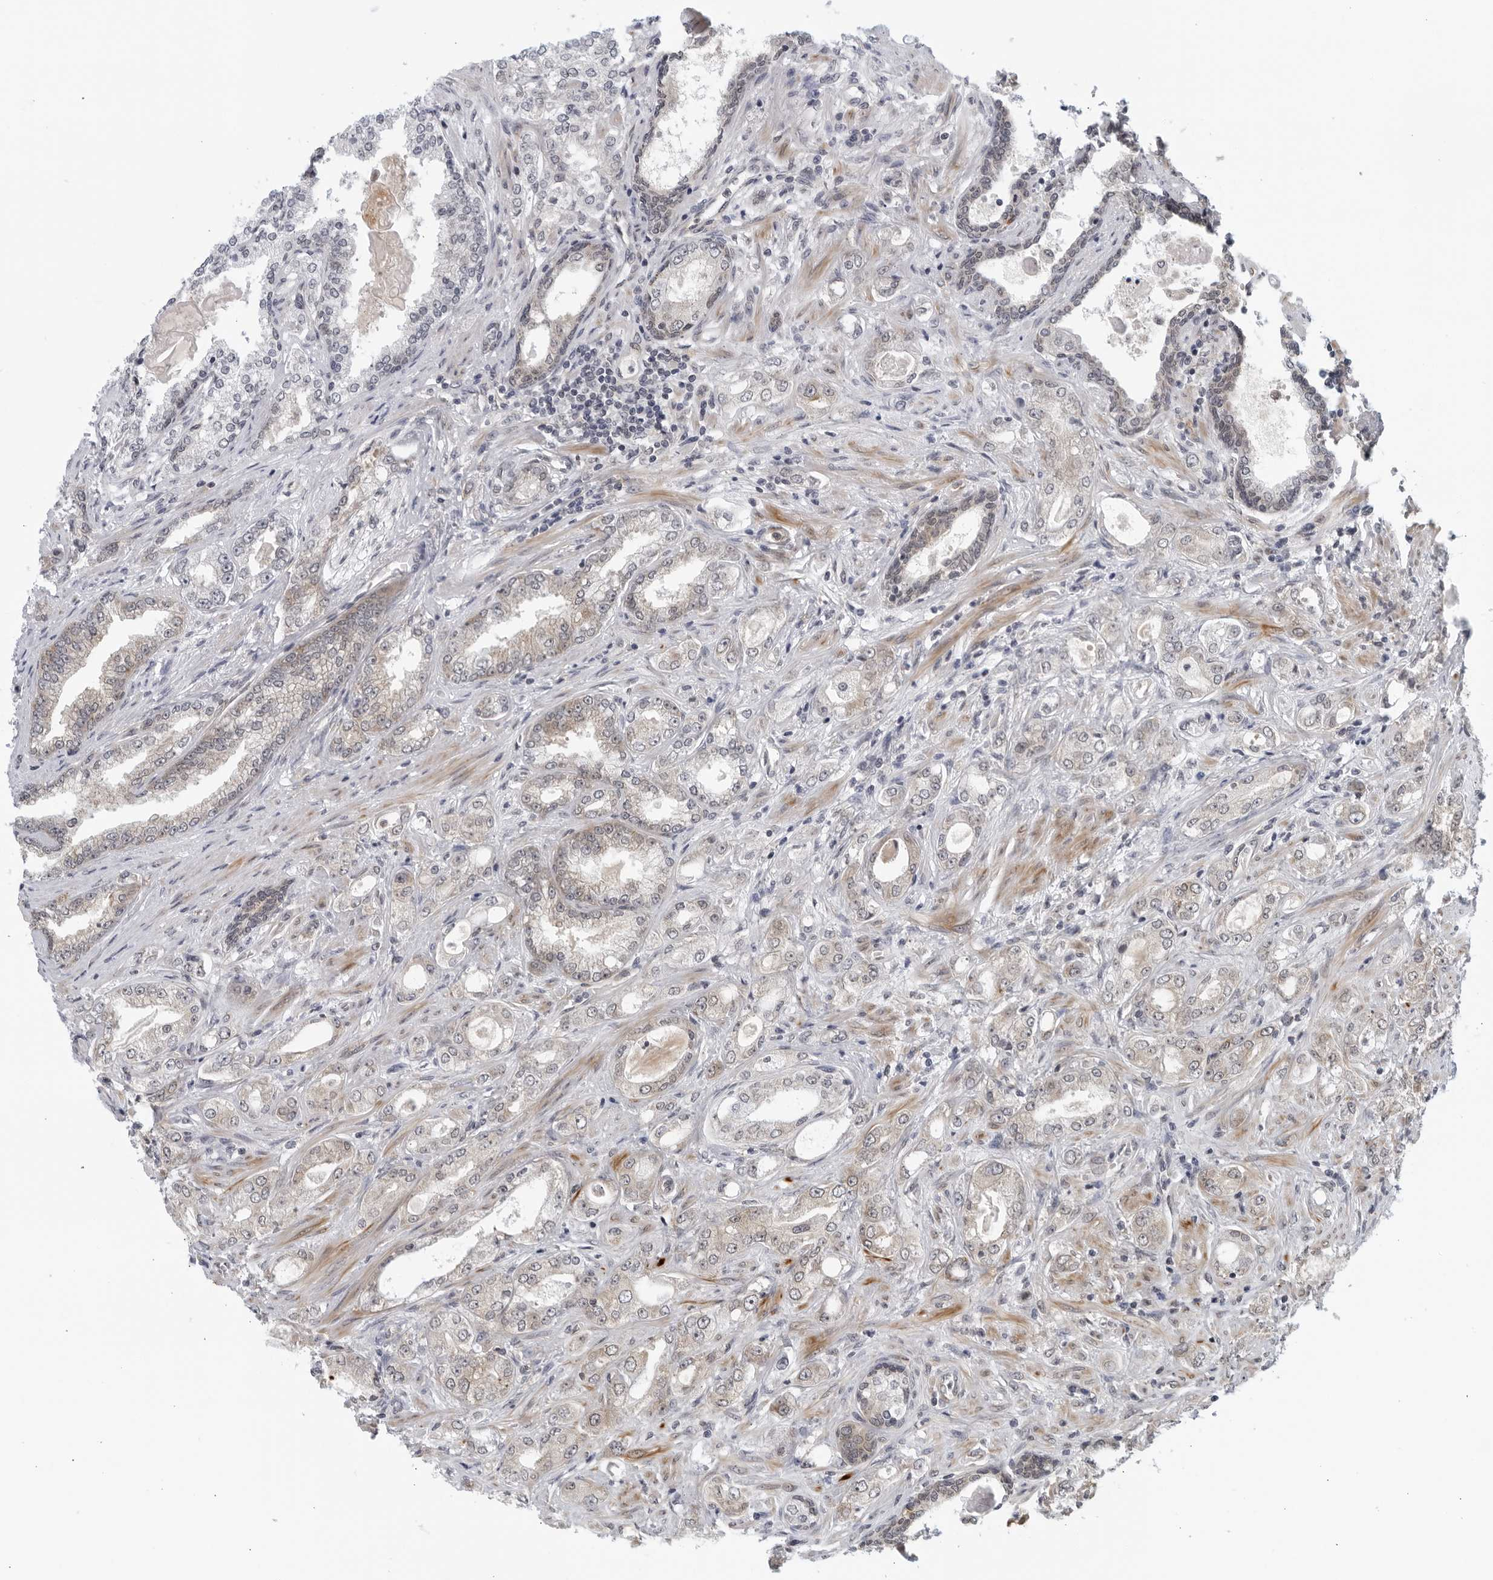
{"staining": {"intensity": "weak", "quantity": "<25%", "location": "cytoplasmic/membranous"}, "tissue": "prostate cancer", "cell_type": "Tumor cells", "image_type": "cancer", "snomed": [{"axis": "morphology", "description": "Normal tissue, NOS"}, {"axis": "morphology", "description": "Adenocarcinoma, High grade"}, {"axis": "topography", "description": "Prostate"}], "caption": "This histopathology image is of adenocarcinoma (high-grade) (prostate) stained with immunohistochemistry (IHC) to label a protein in brown with the nuclei are counter-stained blue. There is no expression in tumor cells.", "gene": "RC3H1", "patient": {"sex": "male", "age": 83}}